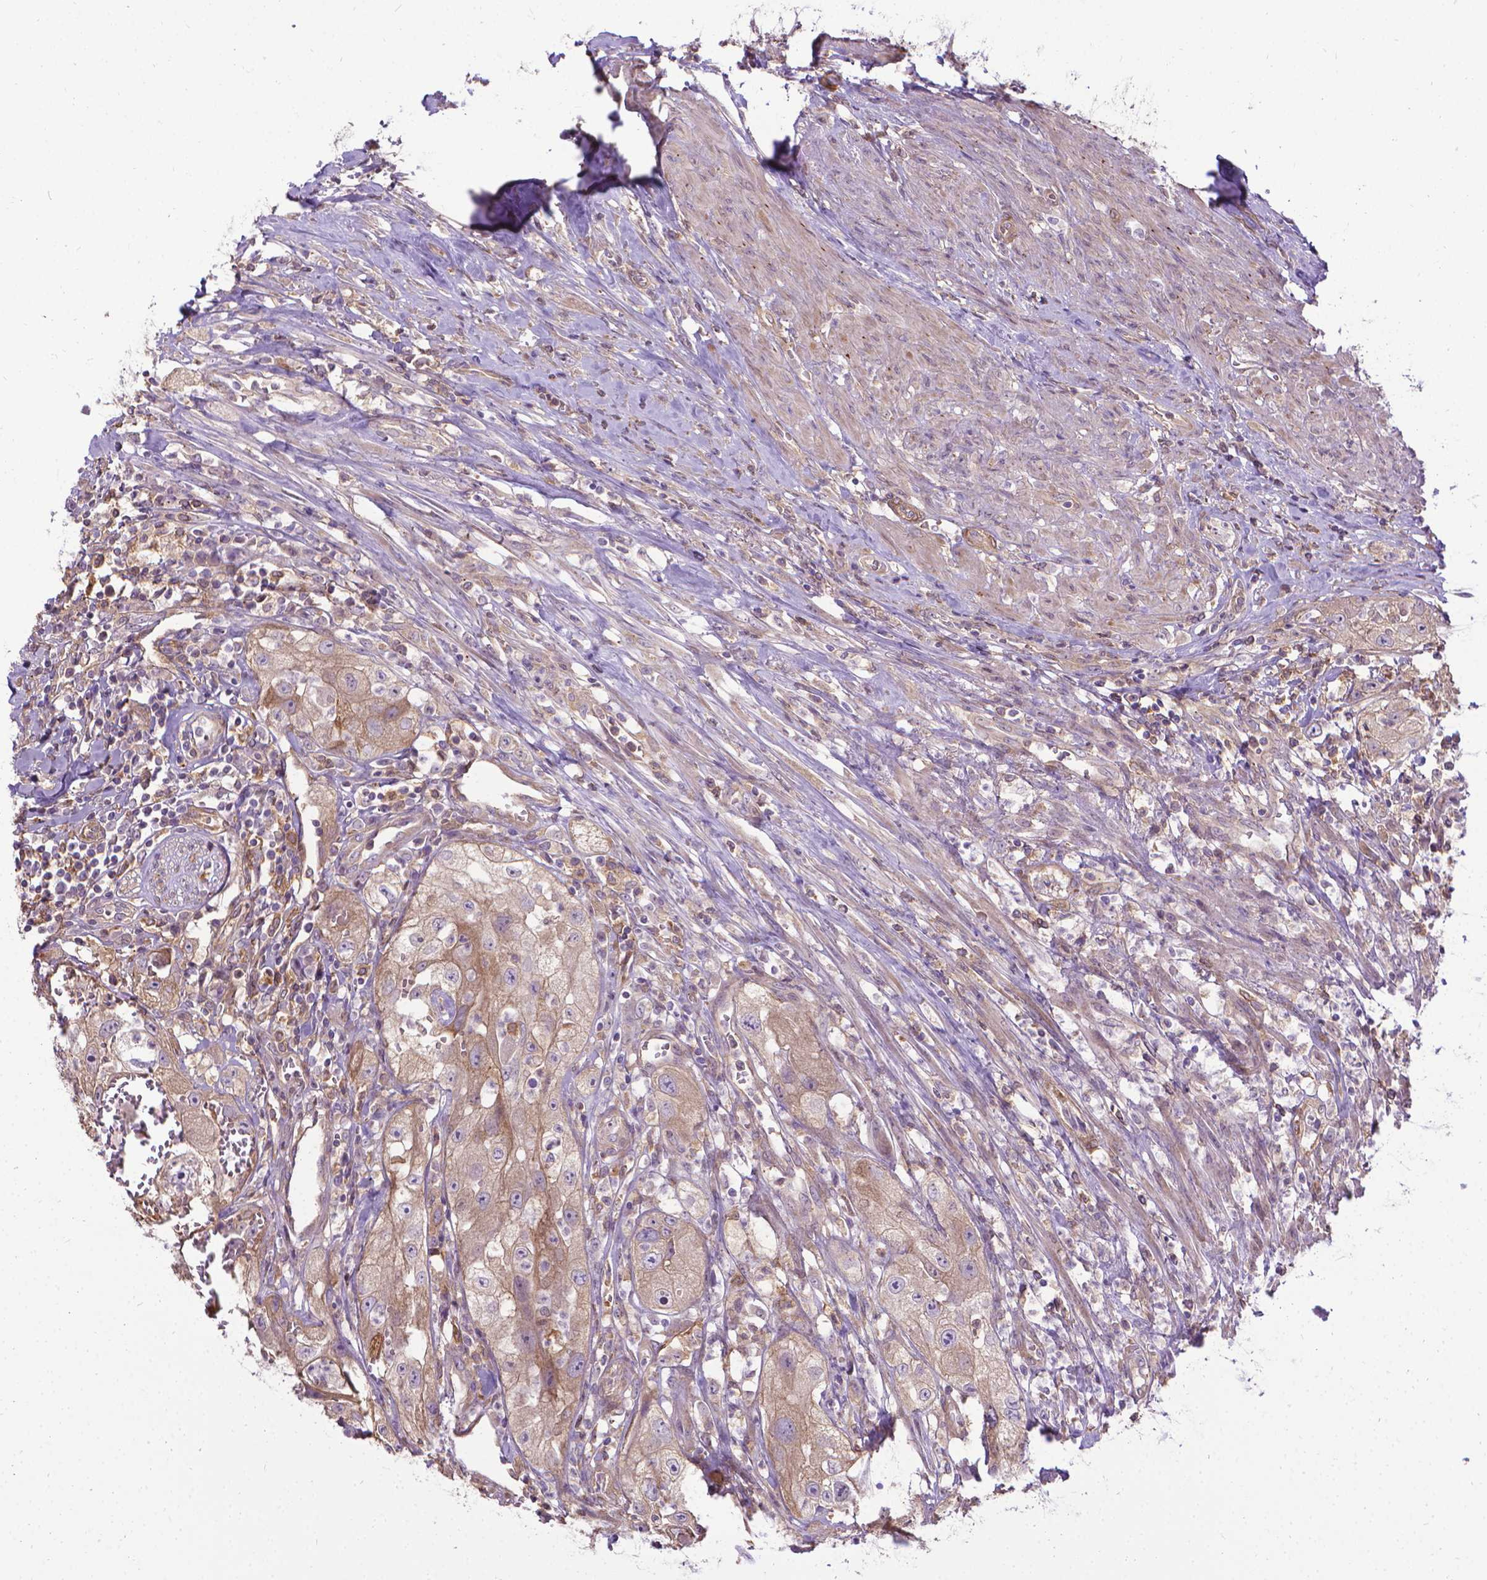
{"staining": {"intensity": "weak", "quantity": "25%-75%", "location": "cytoplasmic/membranous"}, "tissue": "urothelial cancer", "cell_type": "Tumor cells", "image_type": "cancer", "snomed": [{"axis": "morphology", "description": "Urothelial carcinoma, High grade"}, {"axis": "topography", "description": "Urinary bladder"}], "caption": "Urothelial cancer was stained to show a protein in brown. There is low levels of weak cytoplasmic/membranous positivity in about 25%-75% of tumor cells.", "gene": "CFAP299", "patient": {"sex": "male", "age": 79}}